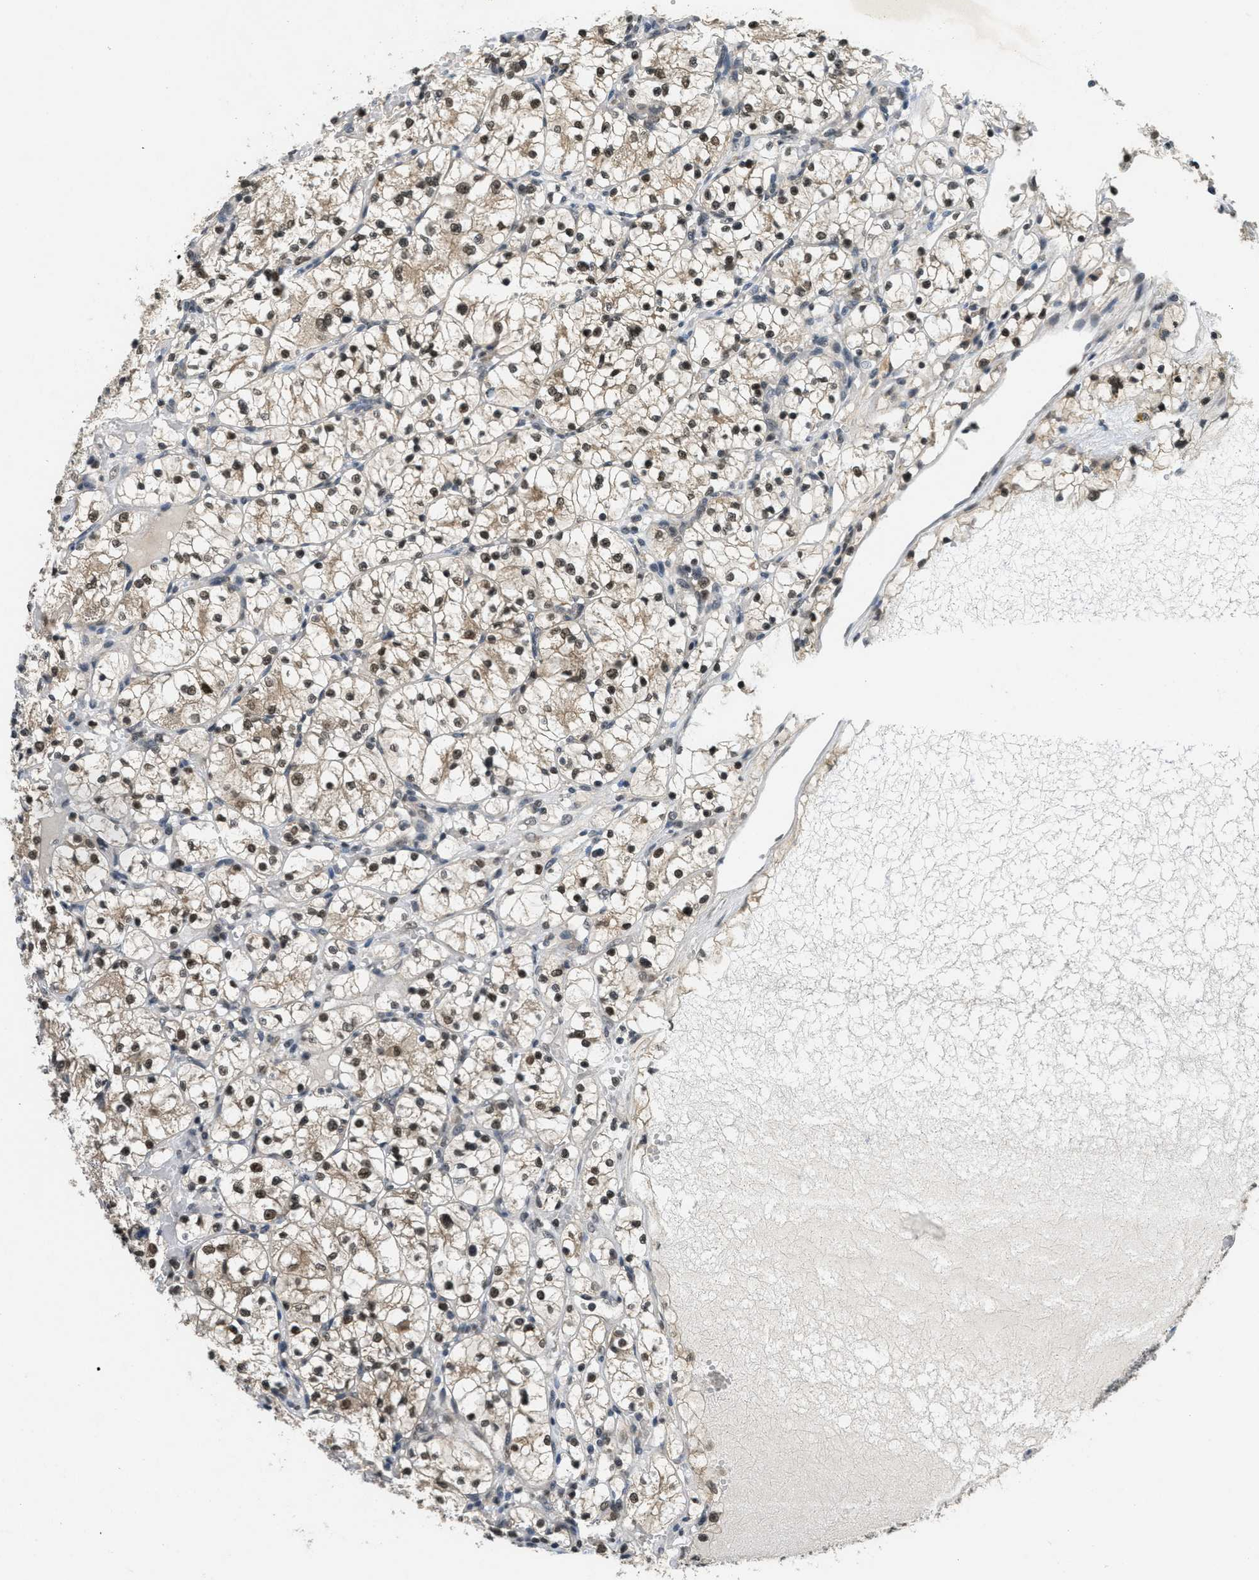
{"staining": {"intensity": "strong", "quantity": ">75%", "location": "nuclear"}, "tissue": "renal cancer", "cell_type": "Tumor cells", "image_type": "cancer", "snomed": [{"axis": "morphology", "description": "Adenocarcinoma, NOS"}, {"axis": "topography", "description": "Kidney"}], "caption": "High-magnification brightfield microscopy of renal cancer stained with DAB (brown) and counterstained with hematoxylin (blue). tumor cells exhibit strong nuclear expression is appreciated in about>75% of cells.", "gene": "DNAJB1", "patient": {"sex": "female", "age": 60}}